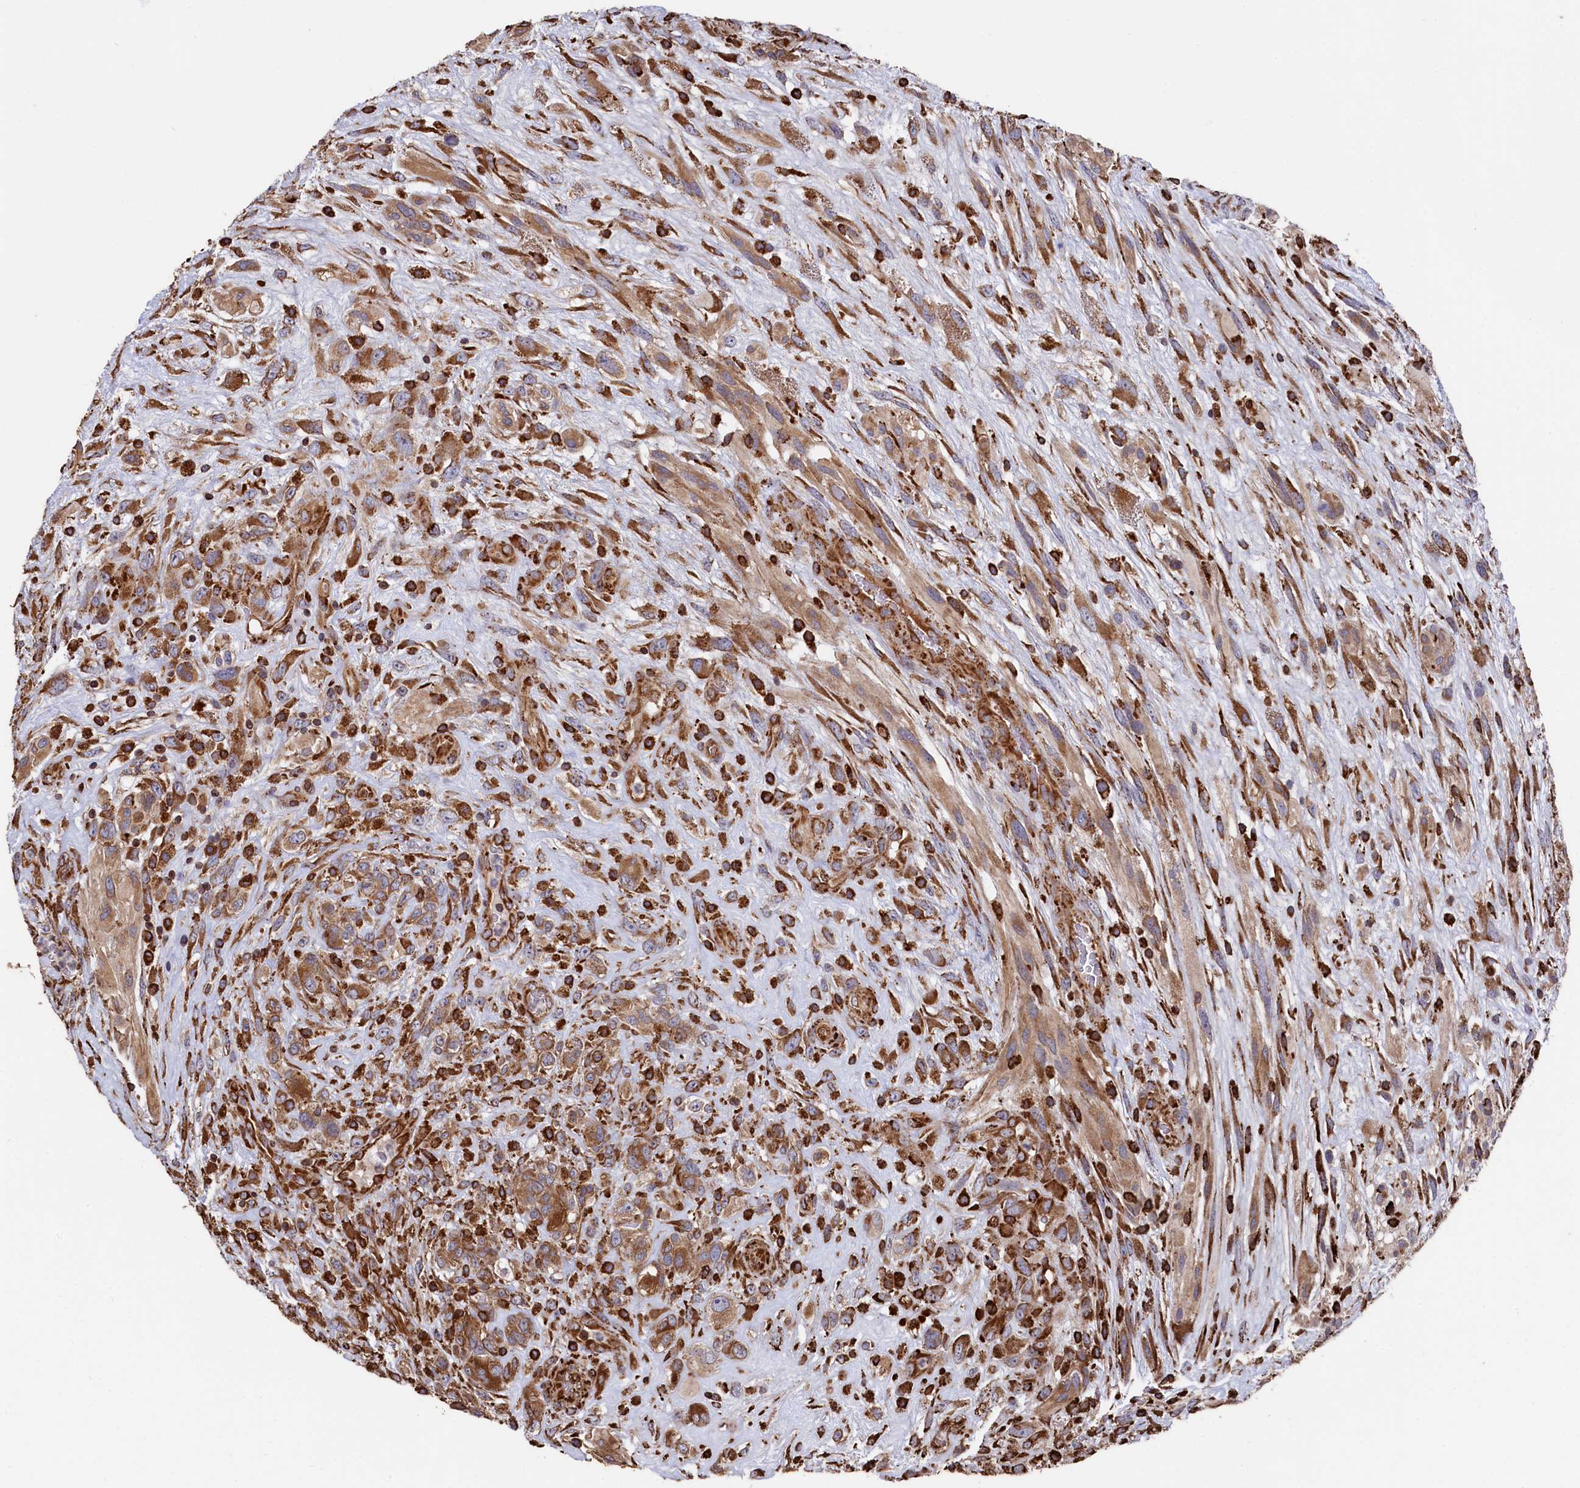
{"staining": {"intensity": "moderate", "quantity": ">75%", "location": "cytoplasmic/membranous"}, "tissue": "glioma", "cell_type": "Tumor cells", "image_type": "cancer", "snomed": [{"axis": "morphology", "description": "Glioma, malignant, High grade"}, {"axis": "topography", "description": "Brain"}], "caption": "Immunohistochemical staining of glioma reveals moderate cytoplasmic/membranous protein staining in approximately >75% of tumor cells.", "gene": "NEURL1B", "patient": {"sex": "male", "age": 61}}